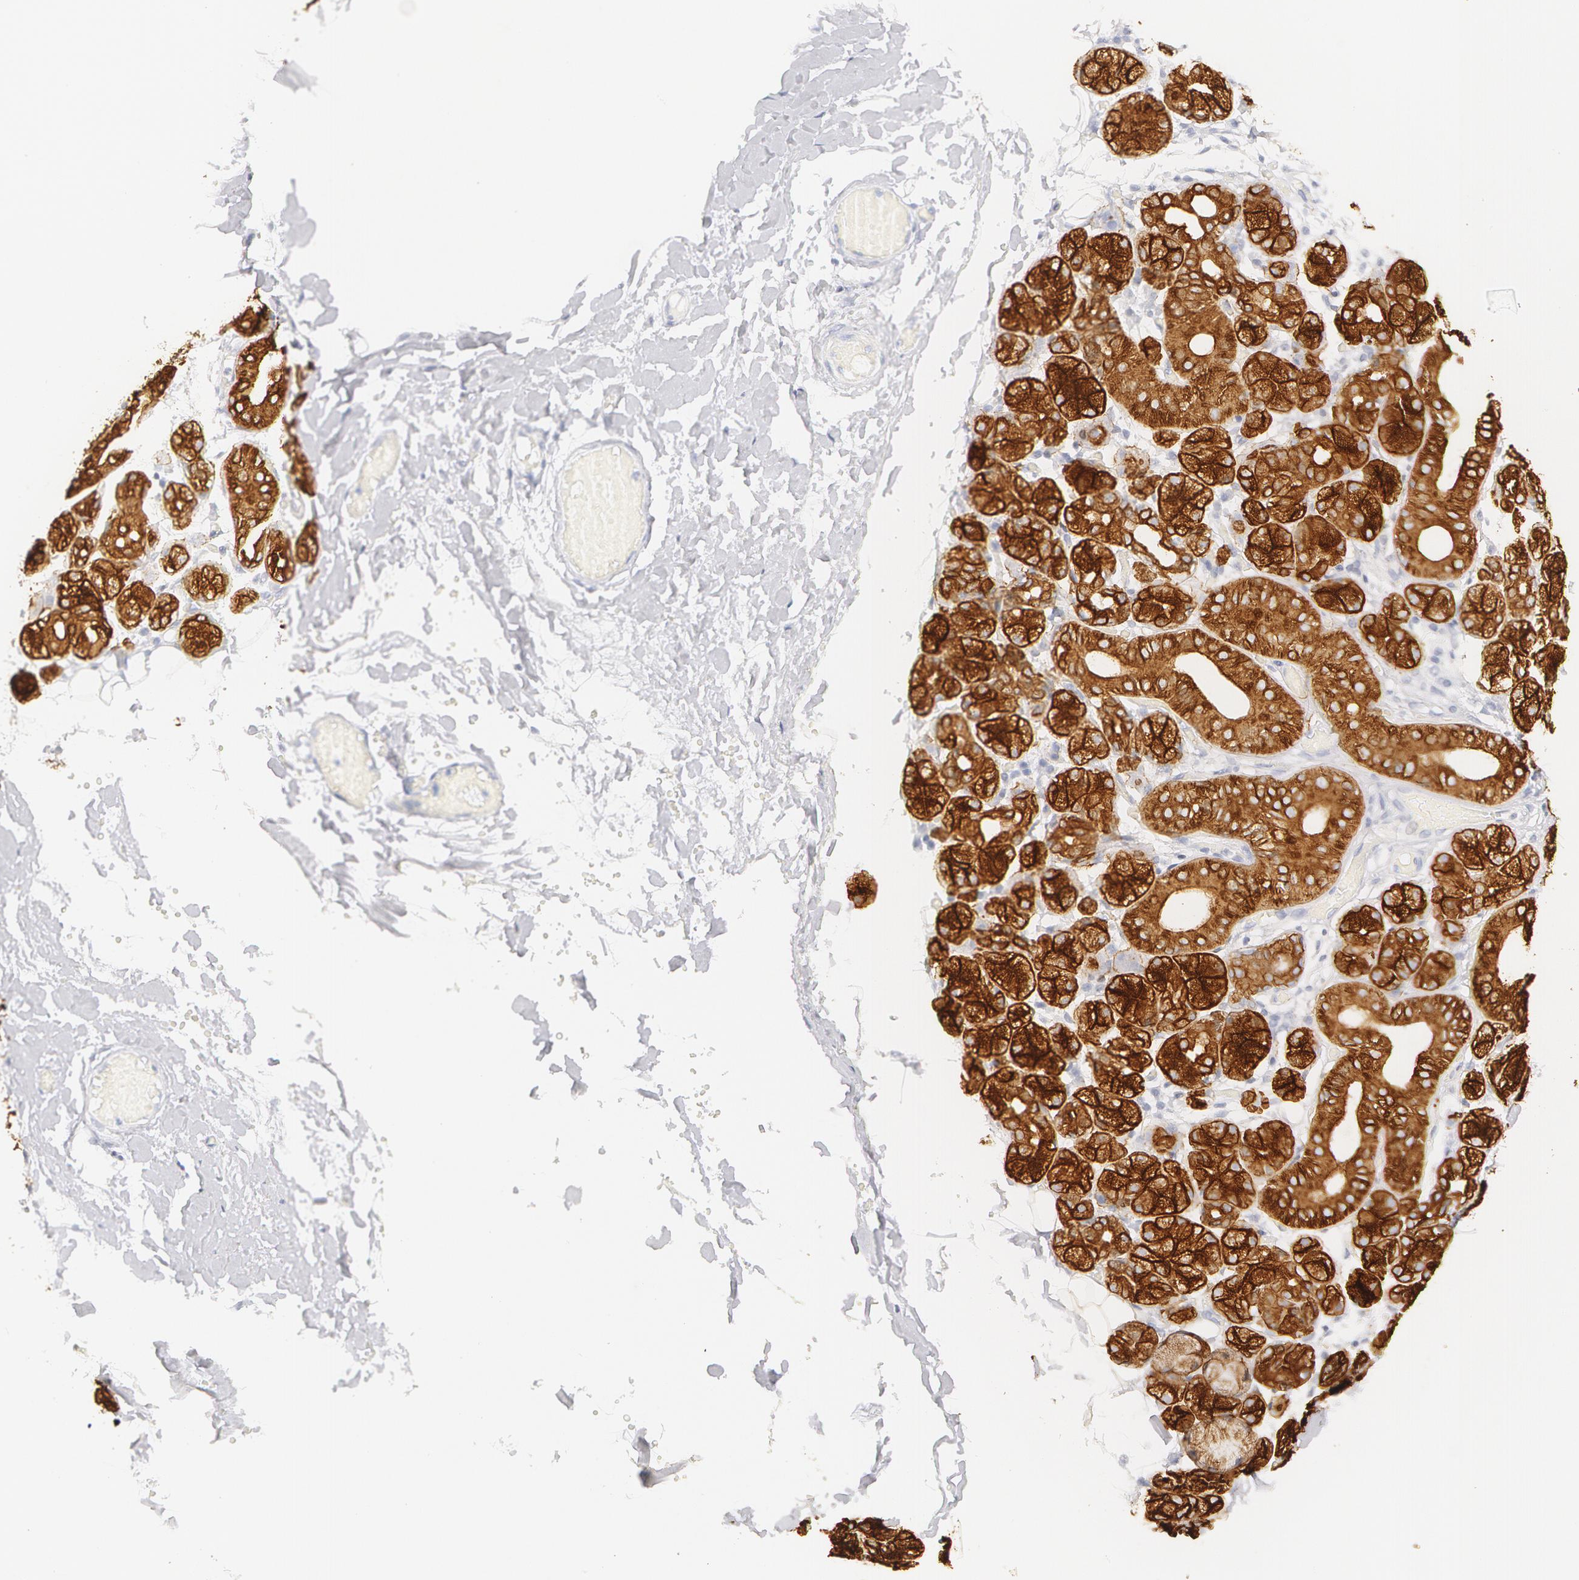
{"staining": {"intensity": "strong", "quantity": ">75%", "location": "cytoplasmic/membranous"}, "tissue": "salivary gland", "cell_type": "Glandular cells", "image_type": "normal", "snomed": [{"axis": "morphology", "description": "Normal tissue, NOS"}, {"axis": "topography", "description": "Salivary gland"}, {"axis": "topography", "description": "Peripheral nerve tissue"}], "caption": "This is an image of immunohistochemistry (IHC) staining of normal salivary gland, which shows strong staining in the cytoplasmic/membranous of glandular cells.", "gene": "KRT8", "patient": {"sex": "male", "age": 62}}